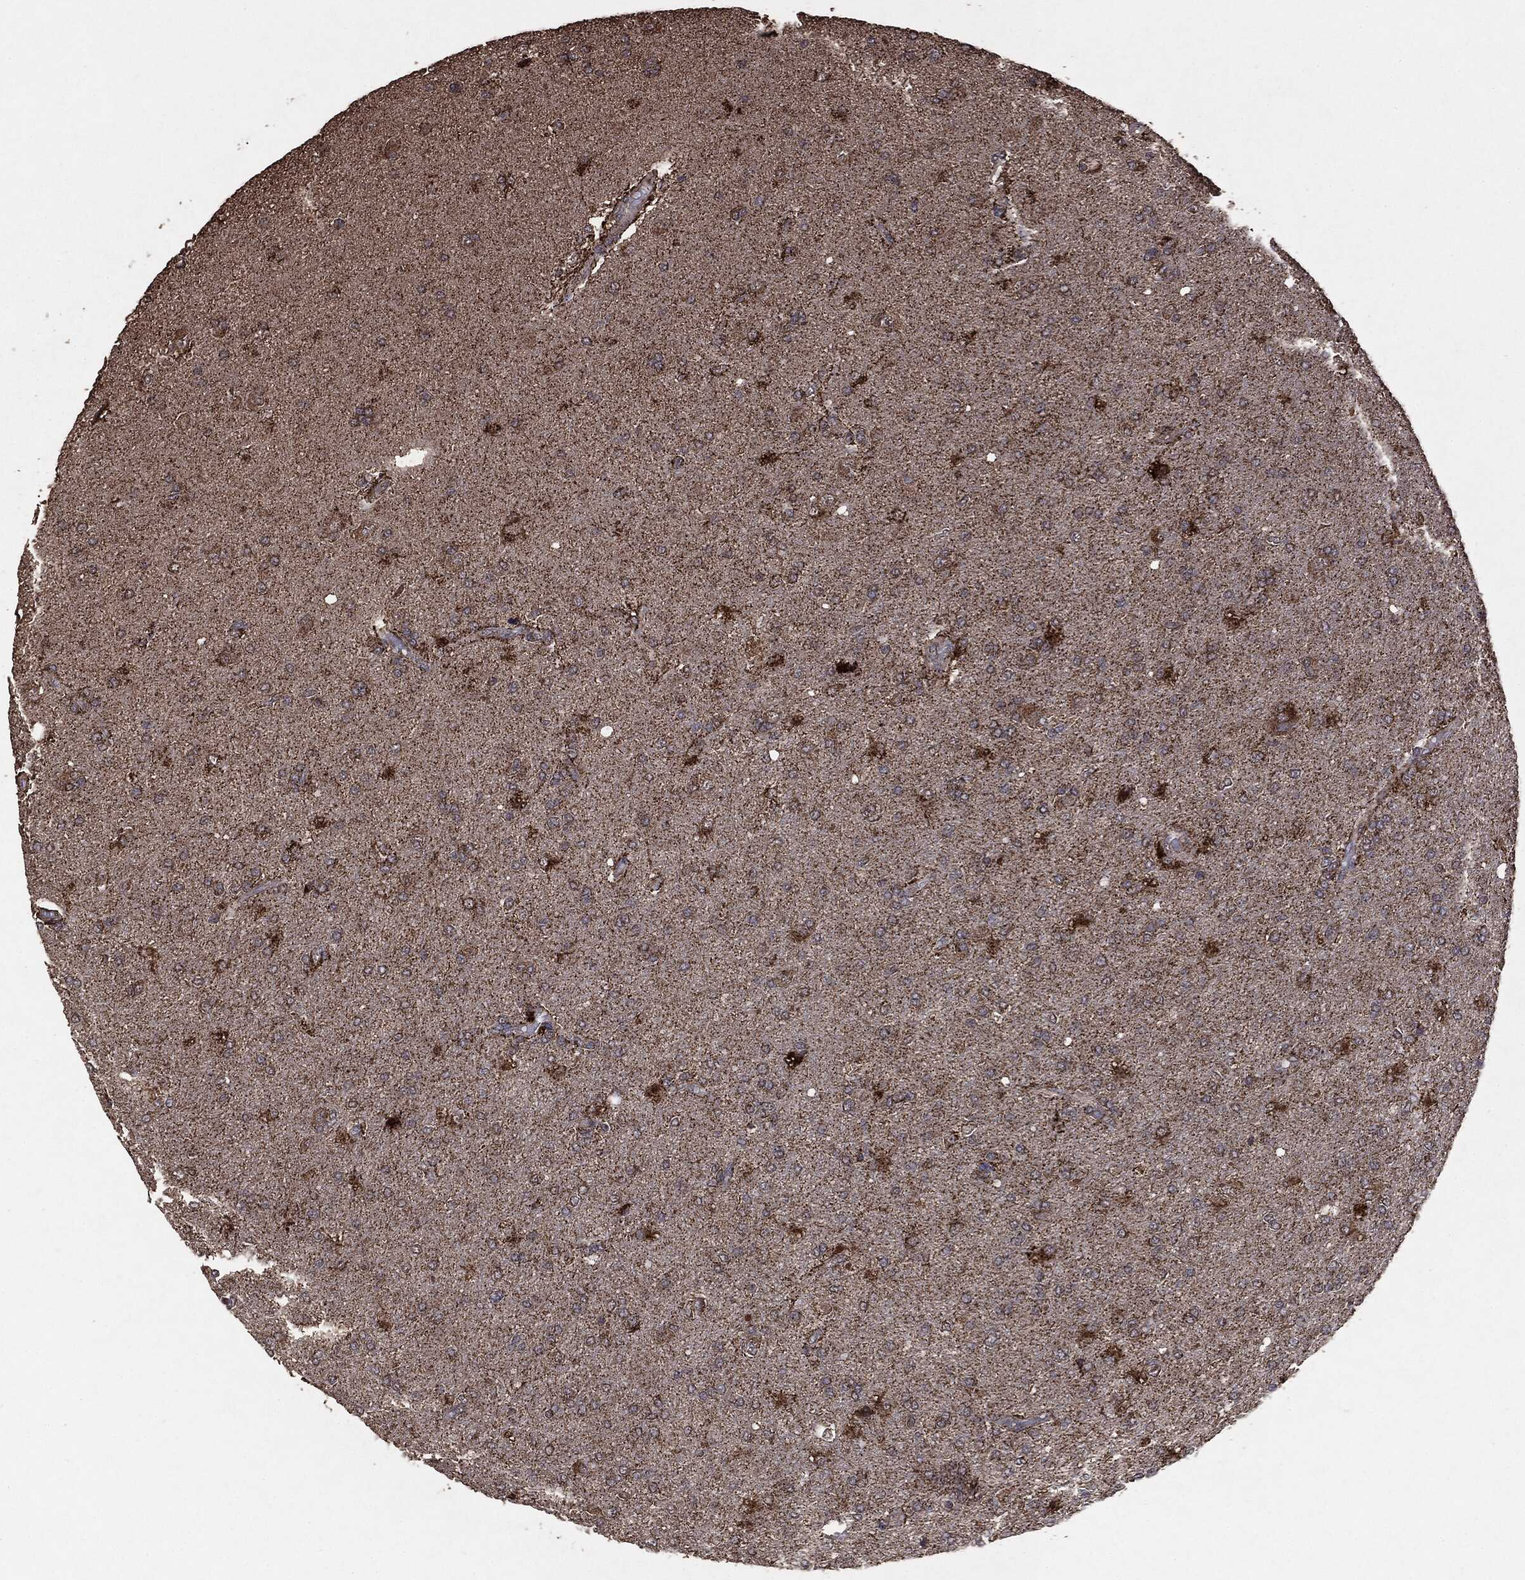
{"staining": {"intensity": "moderate", "quantity": "25%-75%", "location": "cytoplasmic/membranous"}, "tissue": "glioma", "cell_type": "Tumor cells", "image_type": "cancer", "snomed": [{"axis": "morphology", "description": "Glioma, malignant, High grade"}, {"axis": "topography", "description": "Cerebral cortex"}], "caption": "Immunohistochemical staining of human malignant high-grade glioma reveals medium levels of moderate cytoplasmic/membranous protein expression in approximately 25%-75% of tumor cells.", "gene": "MTOR", "patient": {"sex": "male", "age": 70}}